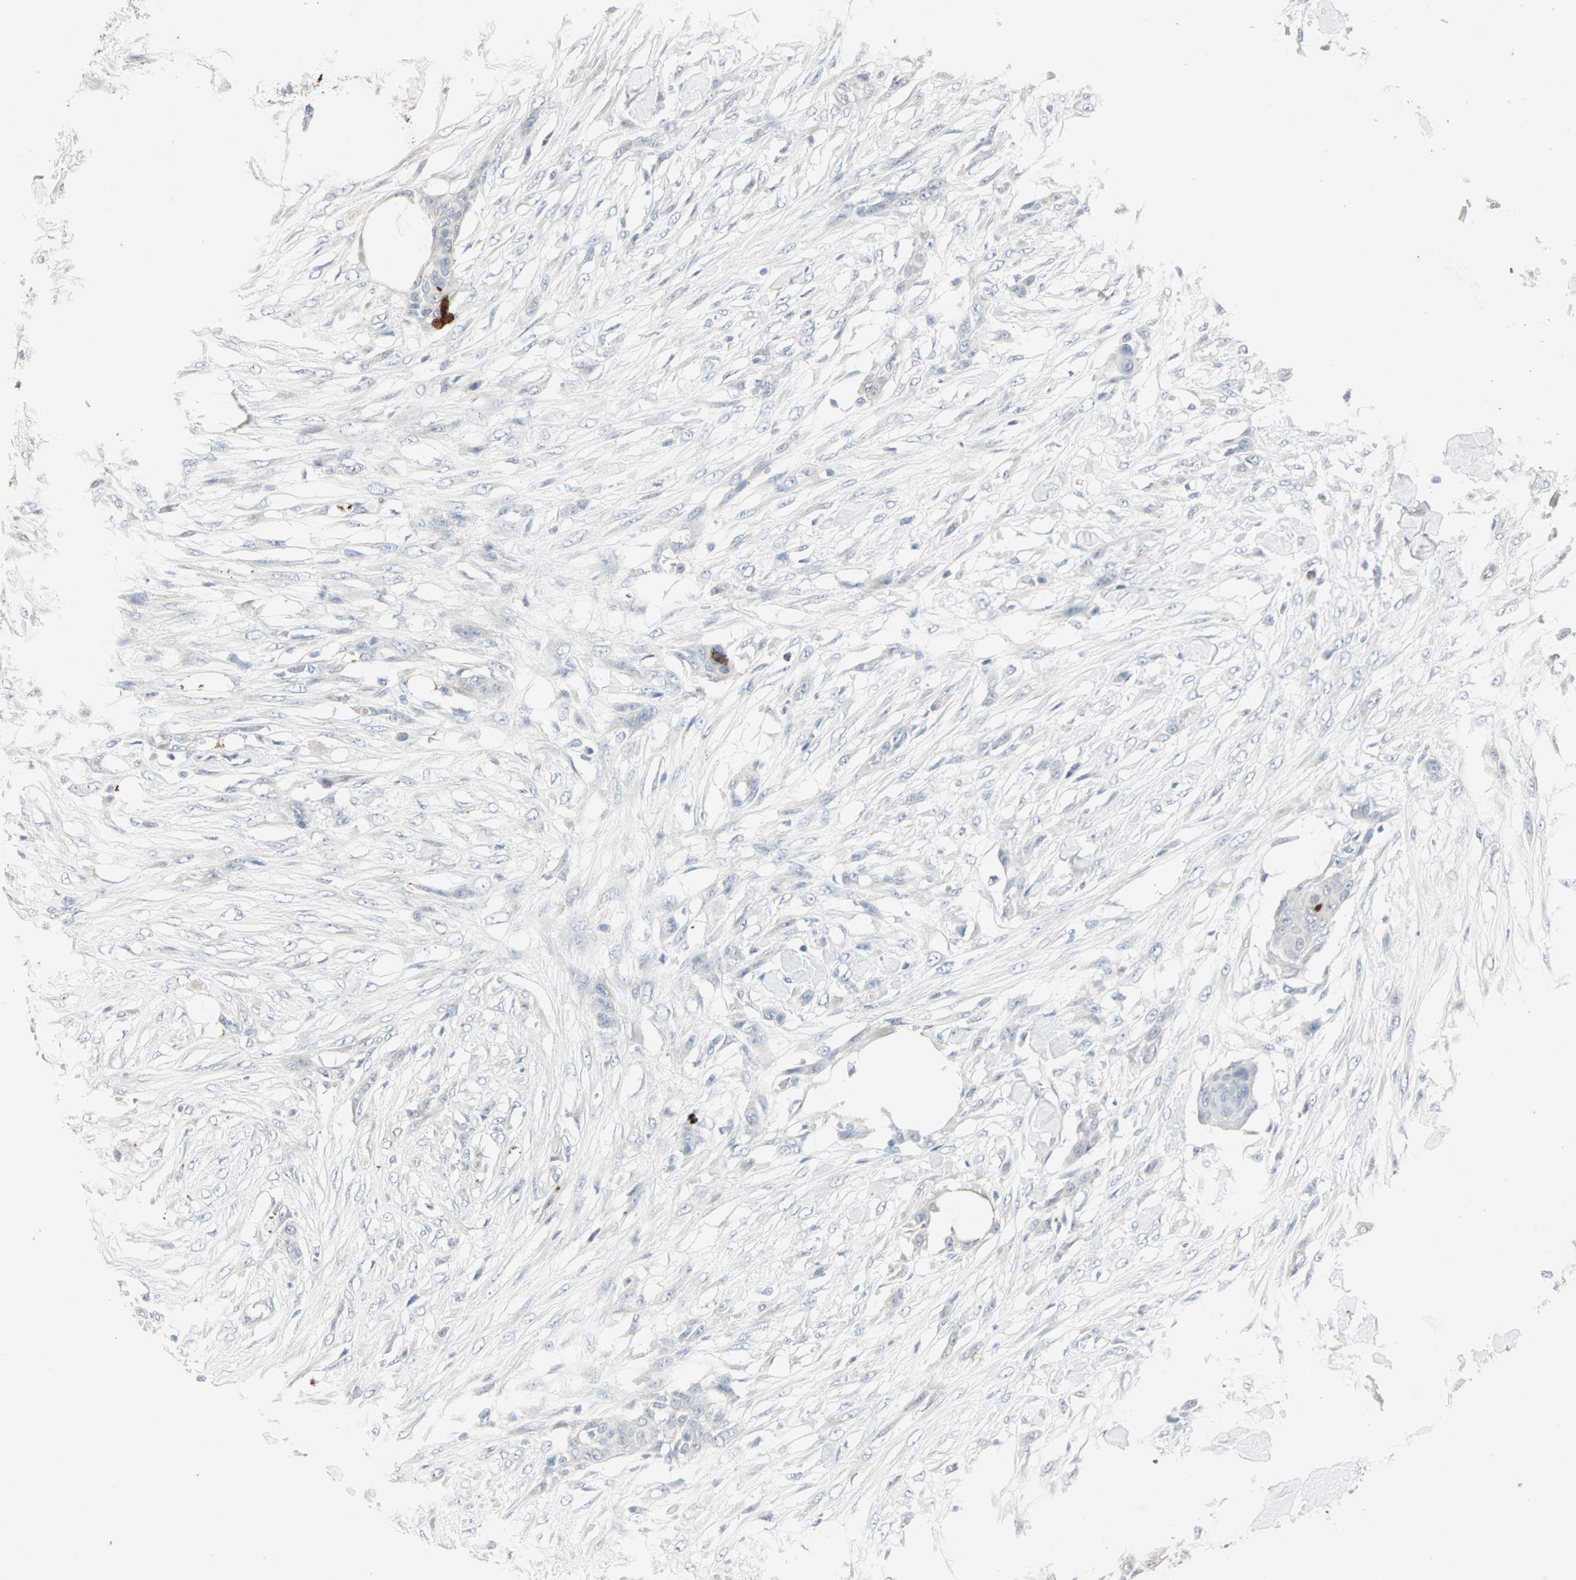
{"staining": {"intensity": "negative", "quantity": "none", "location": "none"}, "tissue": "skin cancer", "cell_type": "Tumor cells", "image_type": "cancer", "snomed": [{"axis": "morphology", "description": "Squamous cell carcinoma, NOS"}, {"axis": "topography", "description": "Skin"}], "caption": "Immunohistochemical staining of human skin squamous cell carcinoma exhibits no significant positivity in tumor cells.", "gene": "CEACAM6", "patient": {"sex": "female", "age": 59}}